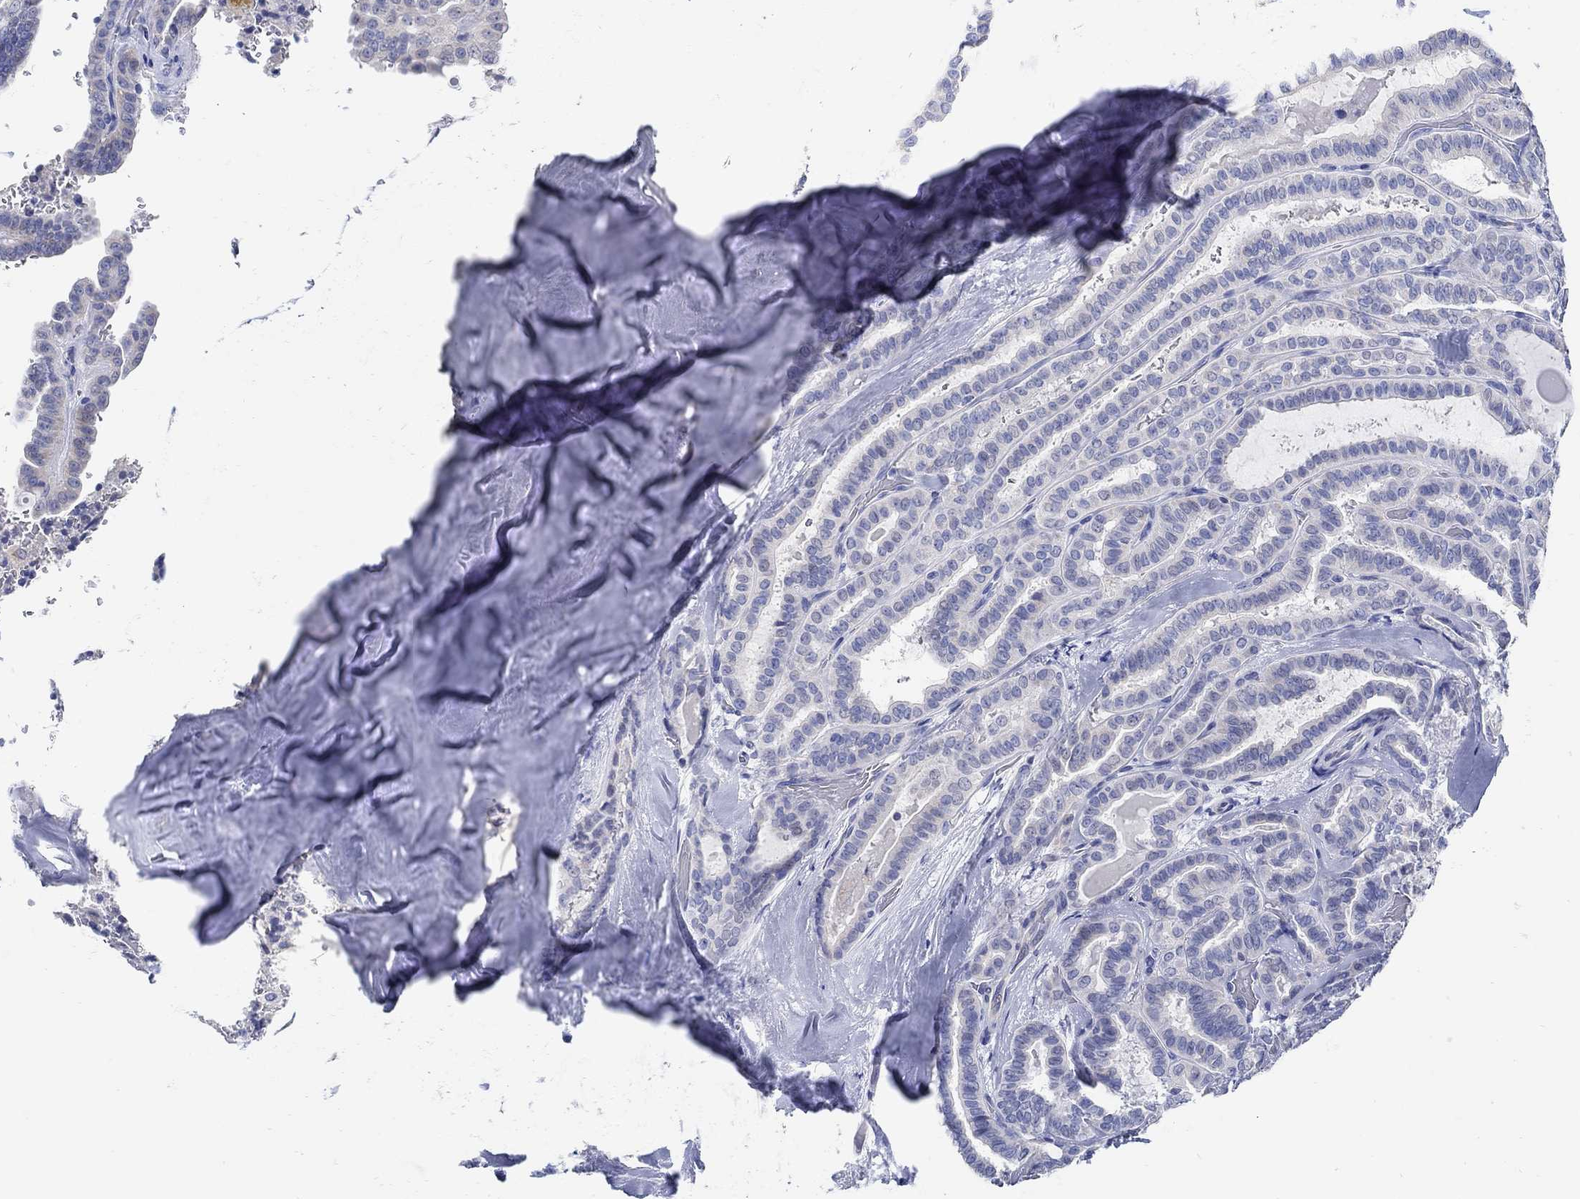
{"staining": {"intensity": "weak", "quantity": "<25%", "location": "cytoplasmic/membranous"}, "tissue": "thyroid cancer", "cell_type": "Tumor cells", "image_type": "cancer", "snomed": [{"axis": "morphology", "description": "Papillary adenocarcinoma, NOS"}, {"axis": "topography", "description": "Thyroid gland"}], "caption": "The micrograph displays no staining of tumor cells in thyroid cancer (papillary adenocarcinoma). (DAB immunohistochemistry (IHC) with hematoxylin counter stain).", "gene": "NOS1", "patient": {"sex": "female", "age": 39}}